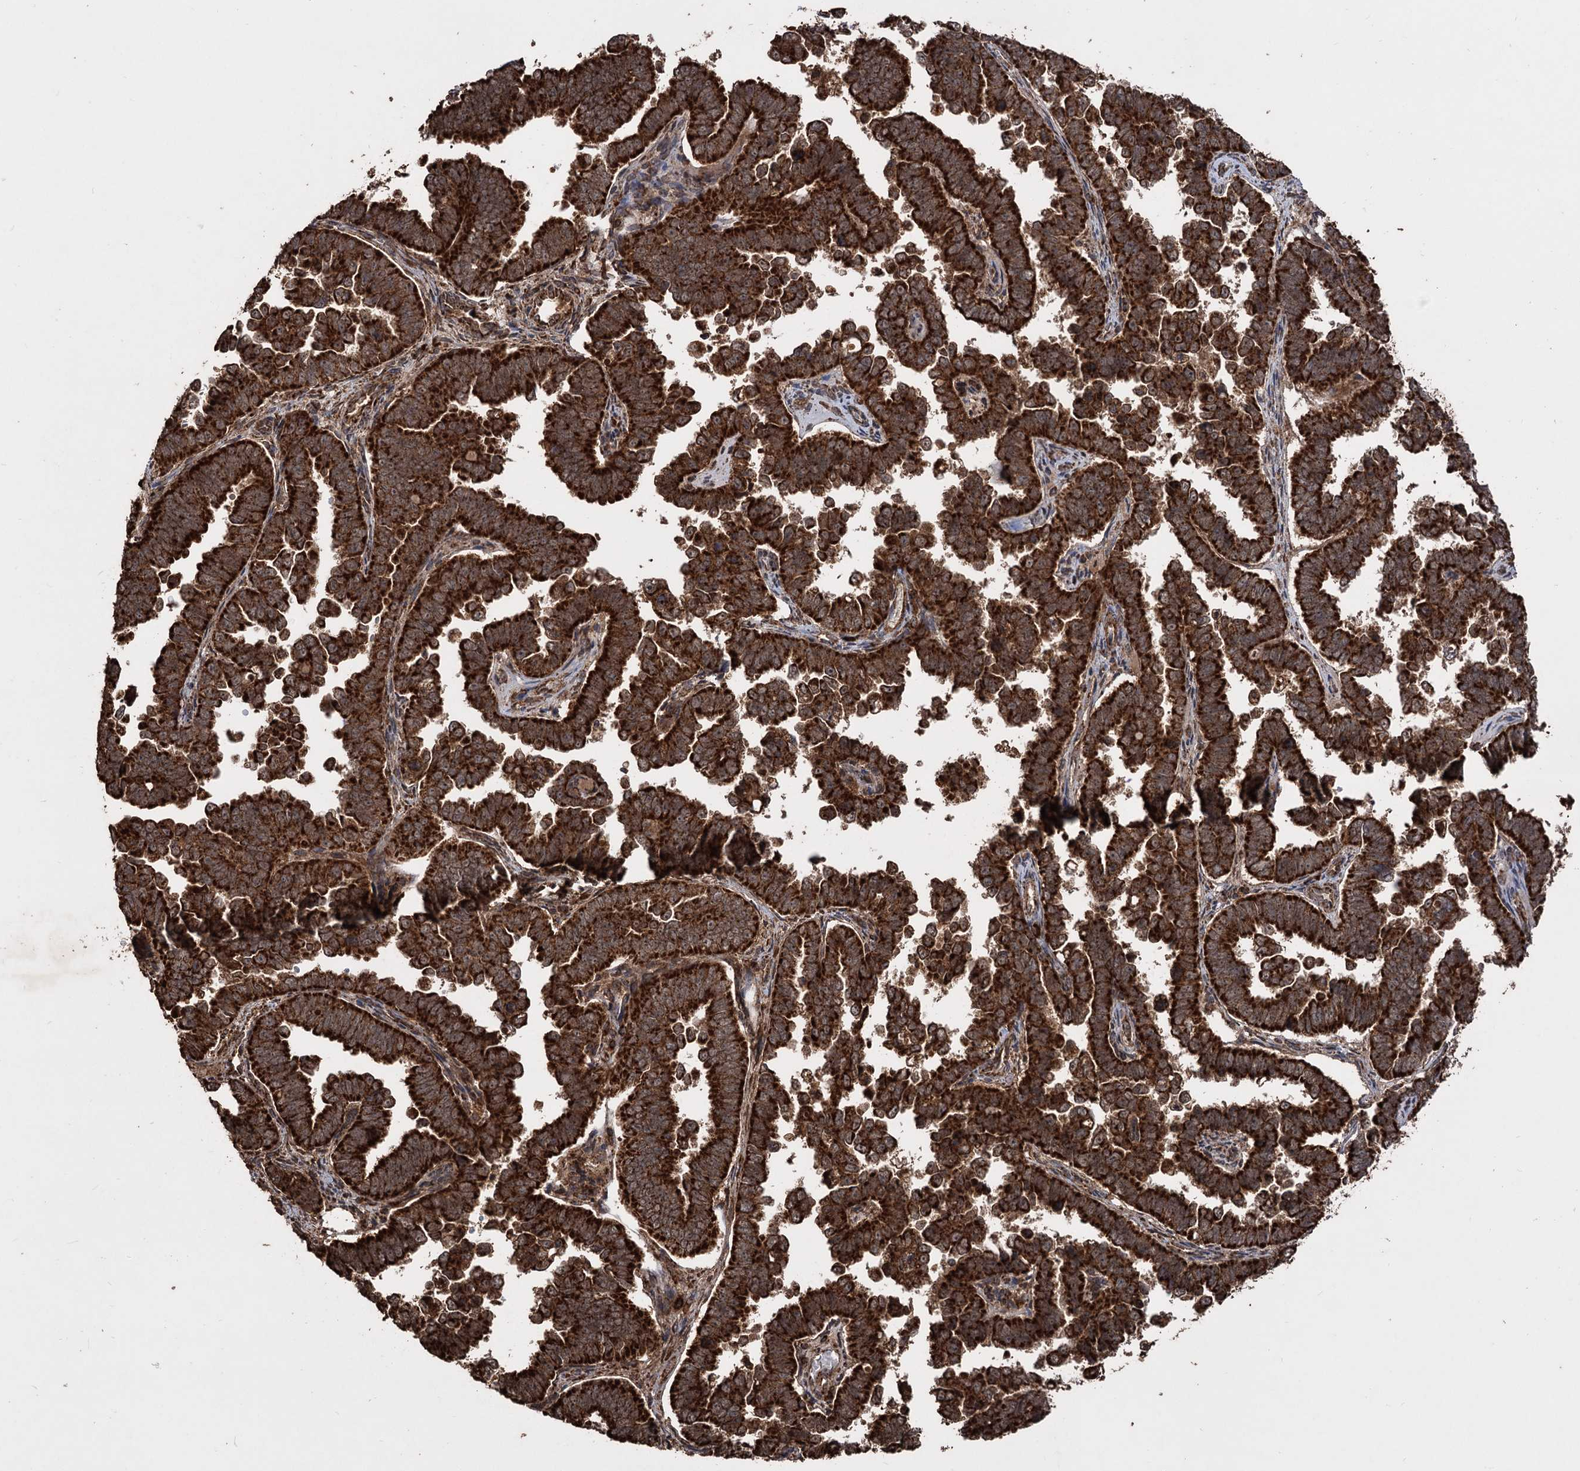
{"staining": {"intensity": "strong", "quantity": ">75%", "location": "cytoplasmic/membranous"}, "tissue": "endometrial cancer", "cell_type": "Tumor cells", "image_type": "cancer", "snomed": [{"axis": "morphology", "description": "Adenocarcinoma, NOS"}, {"axis": "topography", "description": "Endometrium"}], "caption": "Tumor cells reveal strong cytoplasmic/membranous staining in about >75% of cells in adenocarcinoma (endometrial). Immunohistochemistry stains the protein in brown and the nuclei are stained blue.", "gene": "IPO4", "patient": {"sex": "female", "age": 75}}